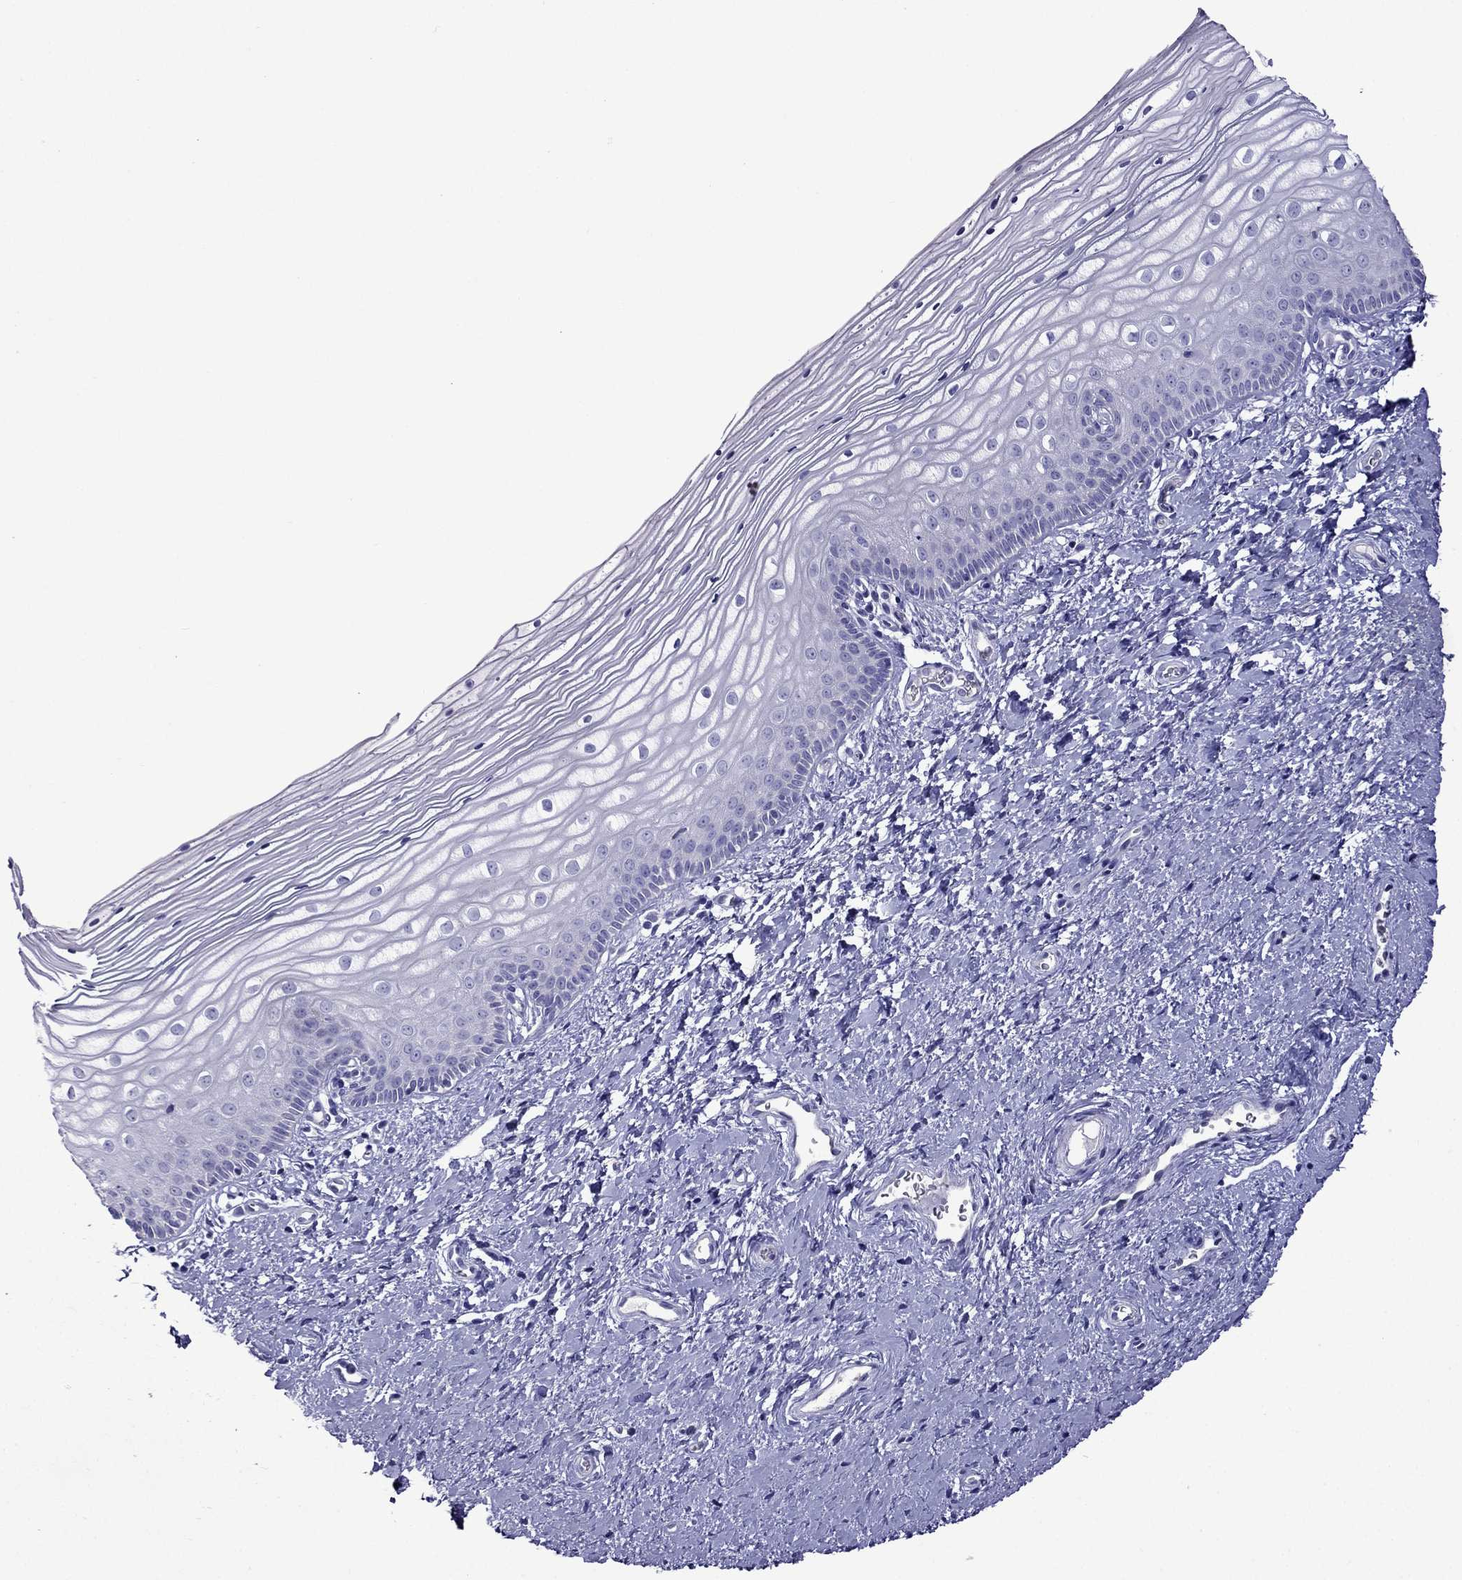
{"staining": {"intensity": "negative", "quantity": "none", "location": "none"}, "tissue": "vagina", "cell_type": "Squamous epithelial cells", "image_type": "normal", "snomed": [{"axis": "morphology", "description": "Normal tissue, NOS"}, {"axis": "topography", "description": "Vagina"}], "caption": "An immunohistochemistry (IHC) image of benign vagina is shown. There is no staining in squamous epithelial cells of vagina. Brightfield microscopy of immunohistochemistry (IHC) stained with DAB (3,3'-diaminobenzidine) (brown) and hematoxylin (blue), captured at high magnification.", "gene": "TDRD1", "patient": {"sex": "female", "age": 39}}